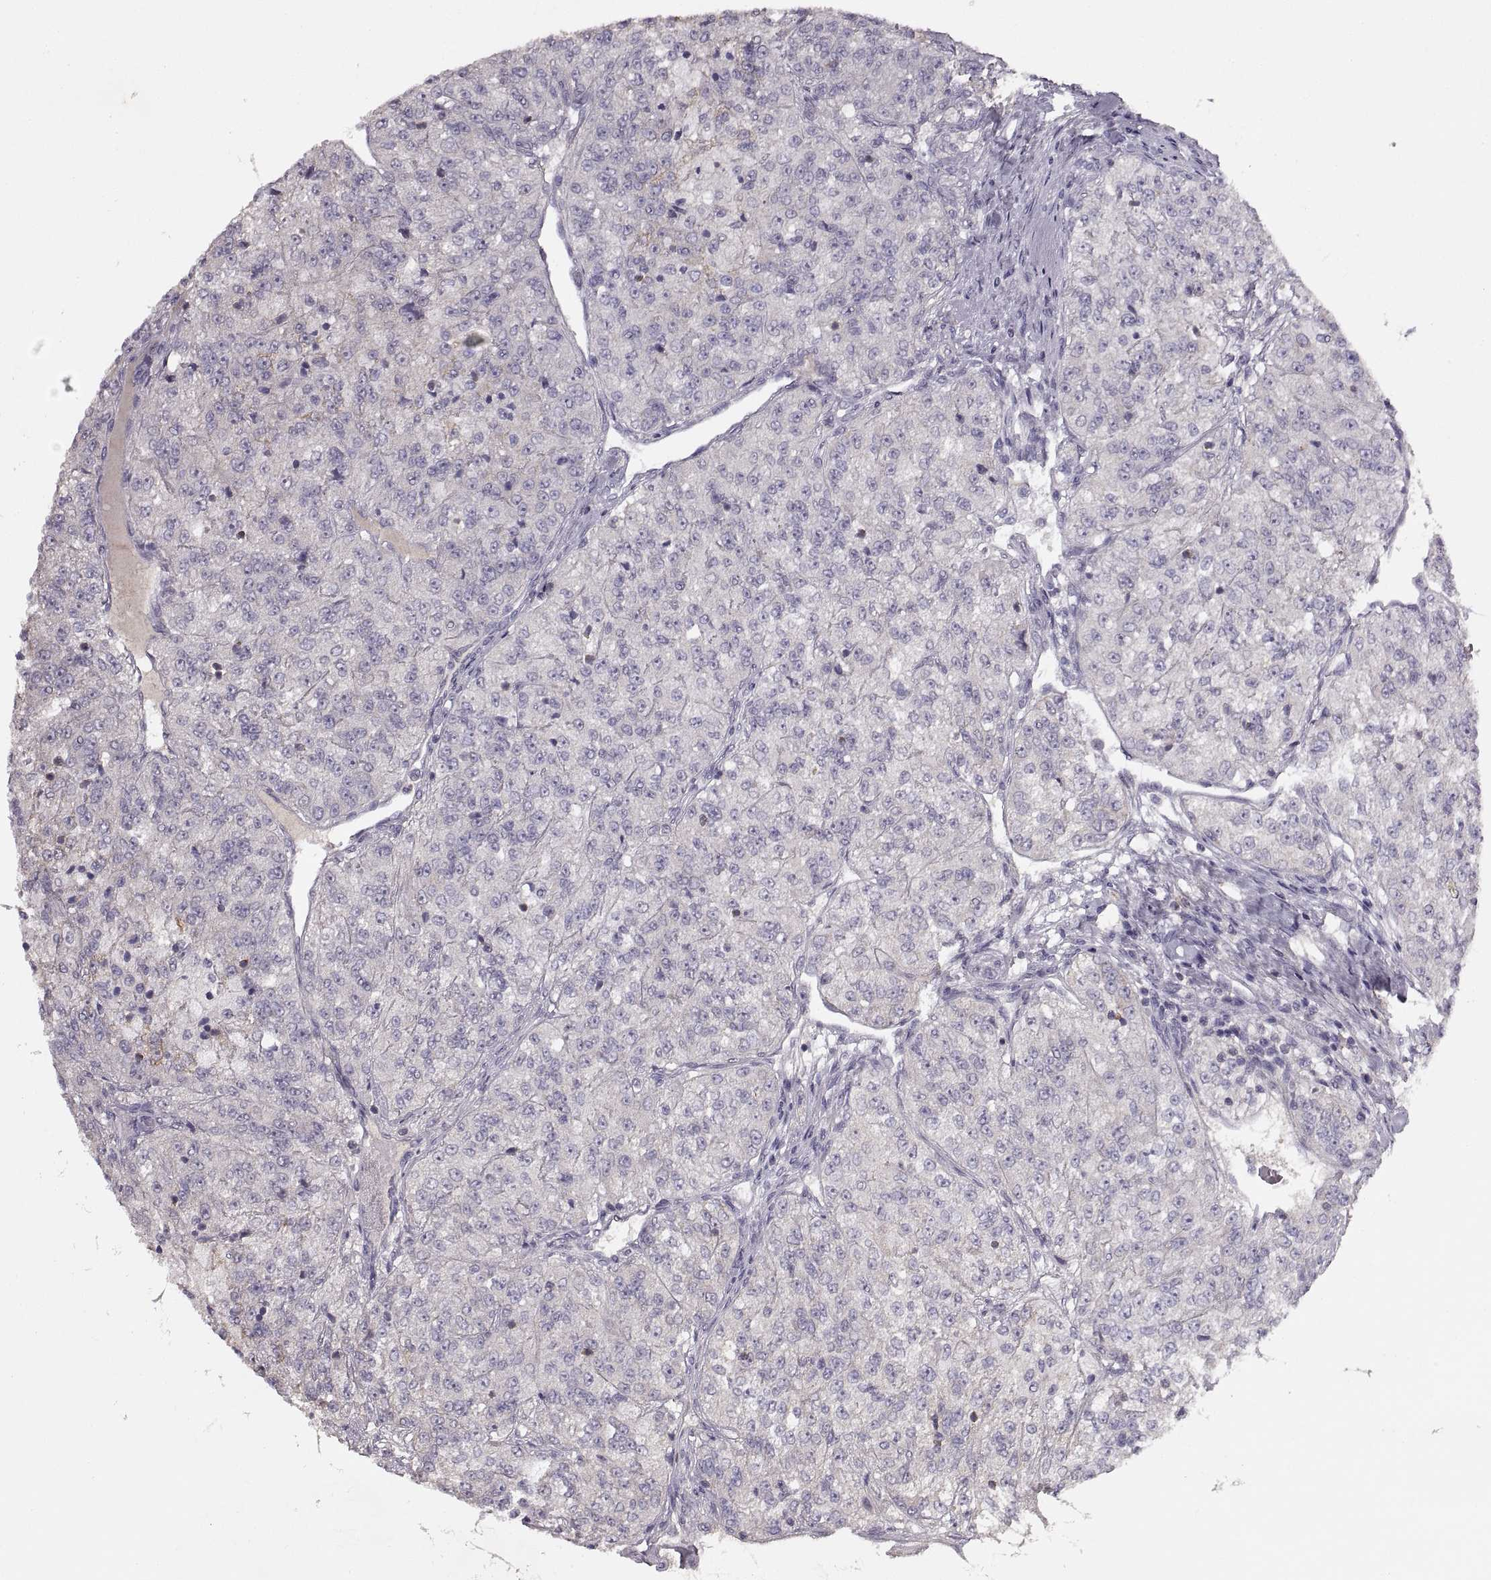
{"staining": {"intensity": "negative", "quantity": "none", "location": "none"}, "tissue": "renal cancer", "cell_type": "Tumor cells", "image_type": "cancer", "snomed": [{"axis": "morphology", "description": "Adenocarcinoma, NOS"}, {"axis": "topography", "description": "Kidney"}], "caption": "The image shows no staining of tumor cells in adenocarcinoma (renal).", "gene": "ADAM11", "patient": {"sex": "female", "age": 63}}